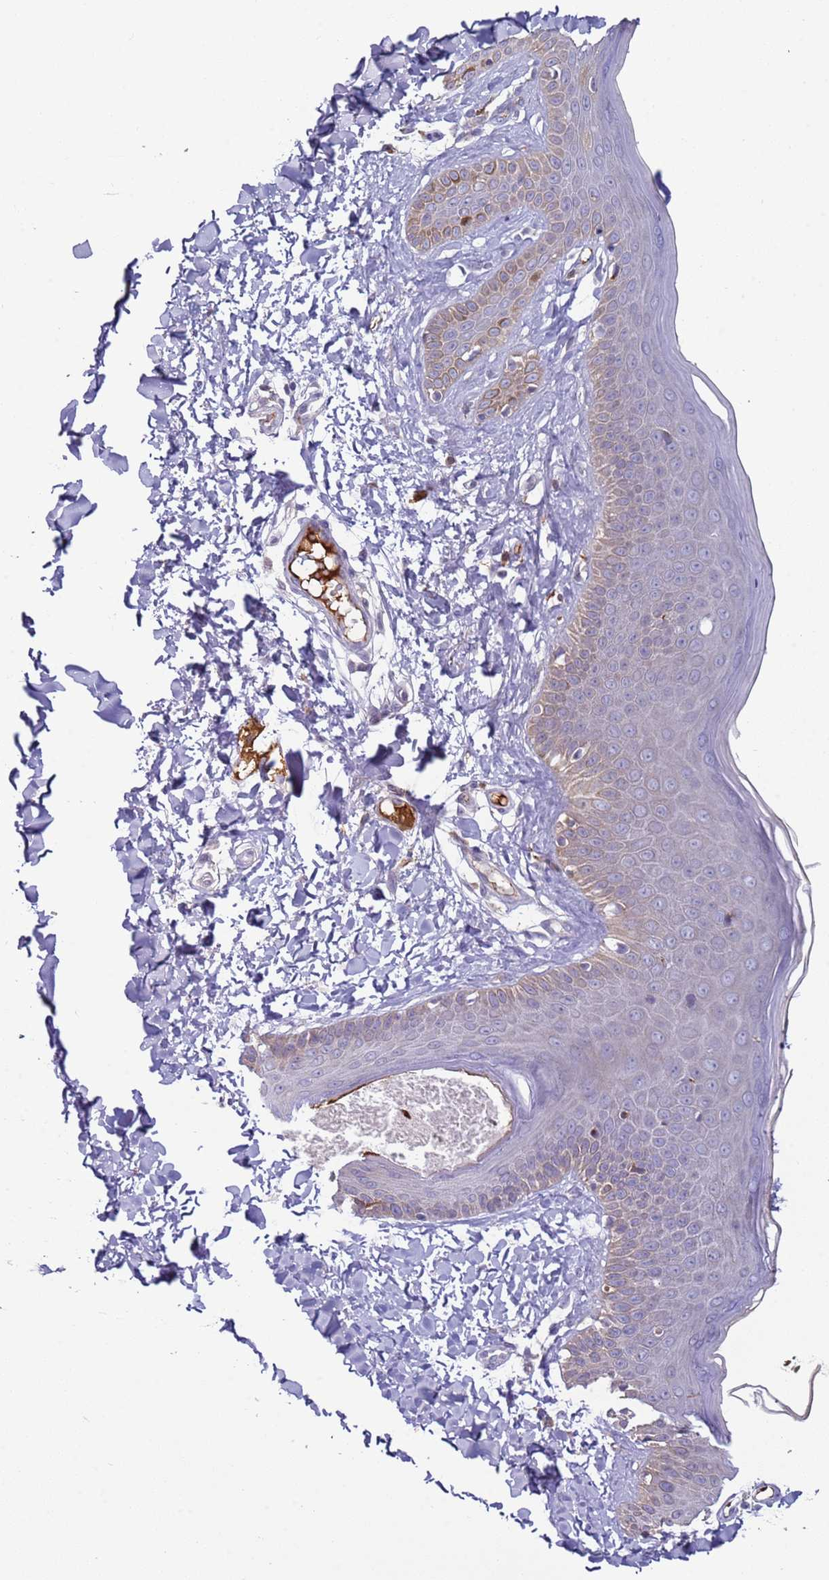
{"staining": {"intensity": "negative", "quantity": "none", "location": "none"}, "tissue": "skin", "cell_type": "Fibroblasts", "image_type": "normal", "snomed": [{"axis": "morphology", "description": "Normal tissue, NOS"}, {"axis": "topography", "description": "Skin"}], "caption": "IHC image of benign skin: human skin stained with DAB (3,3'-diaminobenzidine) displays no significant protein positivity in fibroblasts.", "gene": "NPAP1", "patient": {"sex": "male", "age": 52}}